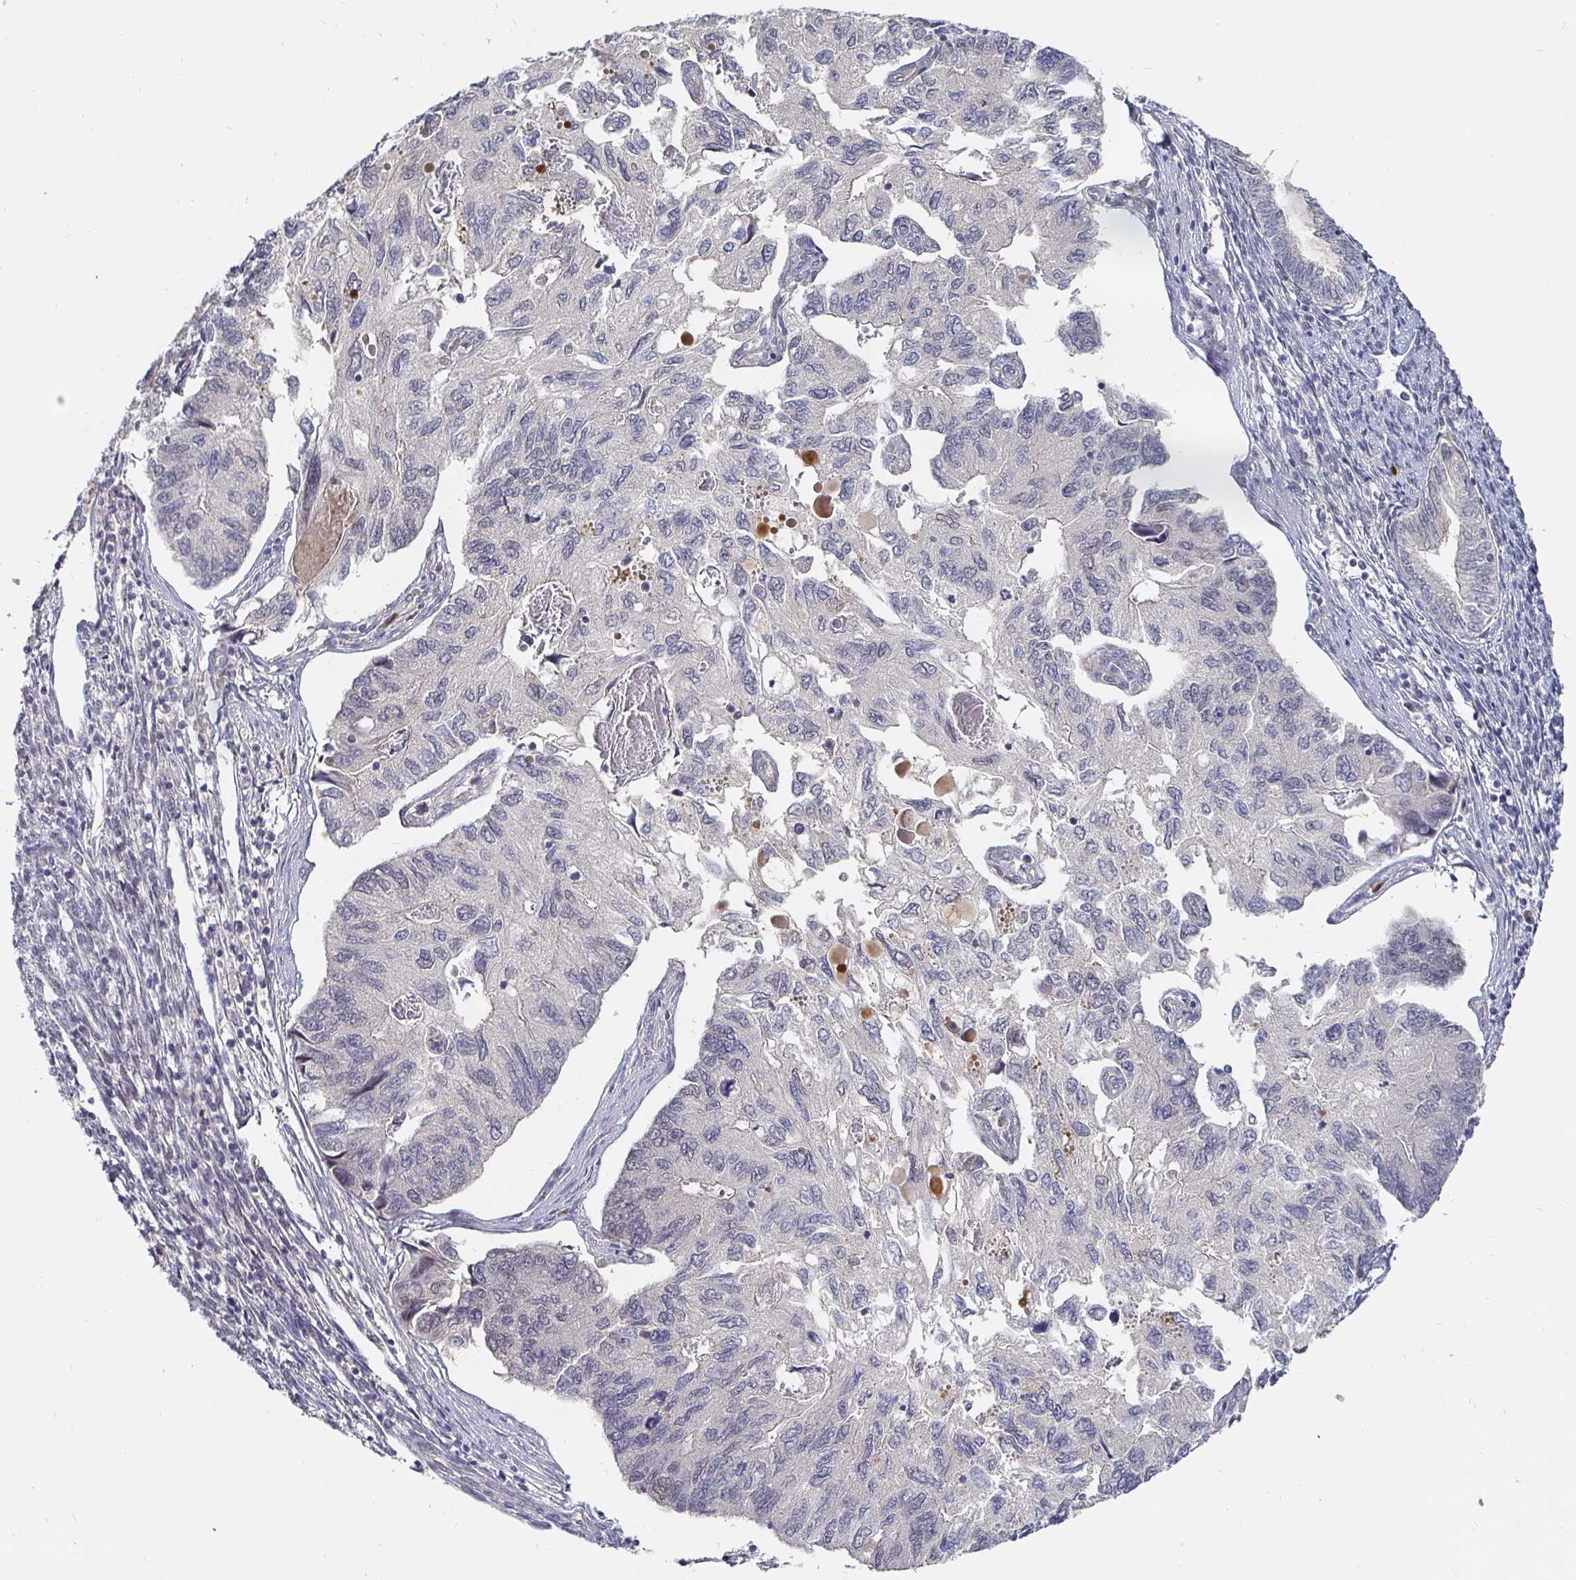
{"staining": {"intensity": "negative", "quantity": "none", "location": "none"}, "tissue": "endometrial cancer", "cell_type": "Tumor cells", "image_type": "cancer", "snomed": [{"axis": "morphology", "description": "Carcinoma, NOS"}, {"axis": "topography", "description": "Uterus"}], "caption": "Immunohistochemistry photomicrograph of endometrial cancer stained for a protein (brown), which displays no expression in tumor cells.", "gene": "MEIS1", "patient": {"sex": "female", "age": 76}}